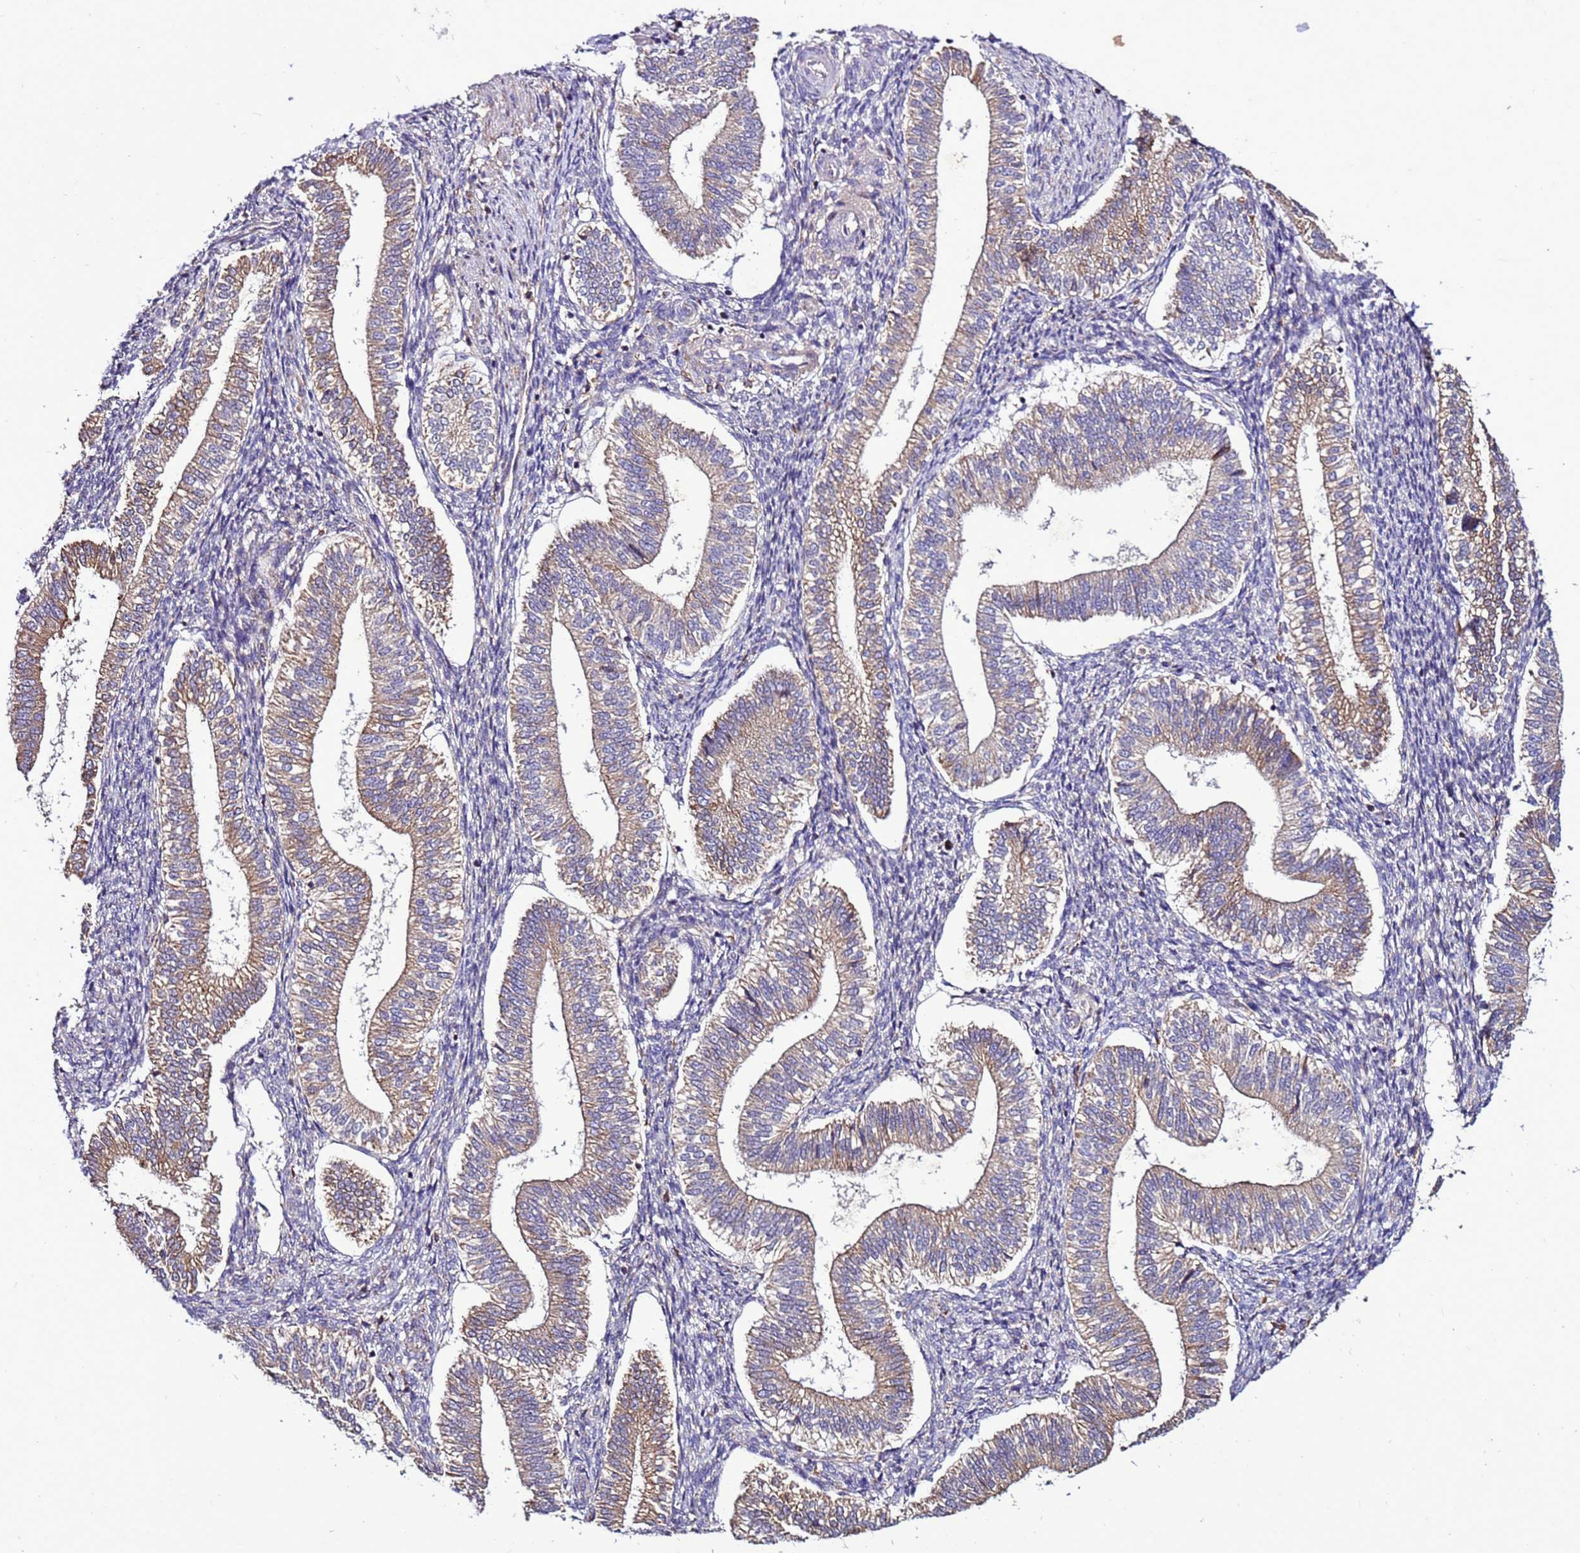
{"staining": {"intensity": "weak", "quantity": "25%-75%", "location": "cytoplasmic/membranous"}, "tissue": "endometrium", "cell_type": "Cells in endometrial stroma", "image_type": "normal", "snomed": [{"axis": "morphology", "description": "Normal tissue, NOS"}, {"axis": "topography", "description": "Endometrium"}], "caption": "Protein analysis of benign endometrium exhibits weak cytoplasmic/membranous positivity in approximately 25%-75% of cells in endometrial stroma.", "gene": "ANTKMT", "patient": {"sex": "female", "age": 25}}